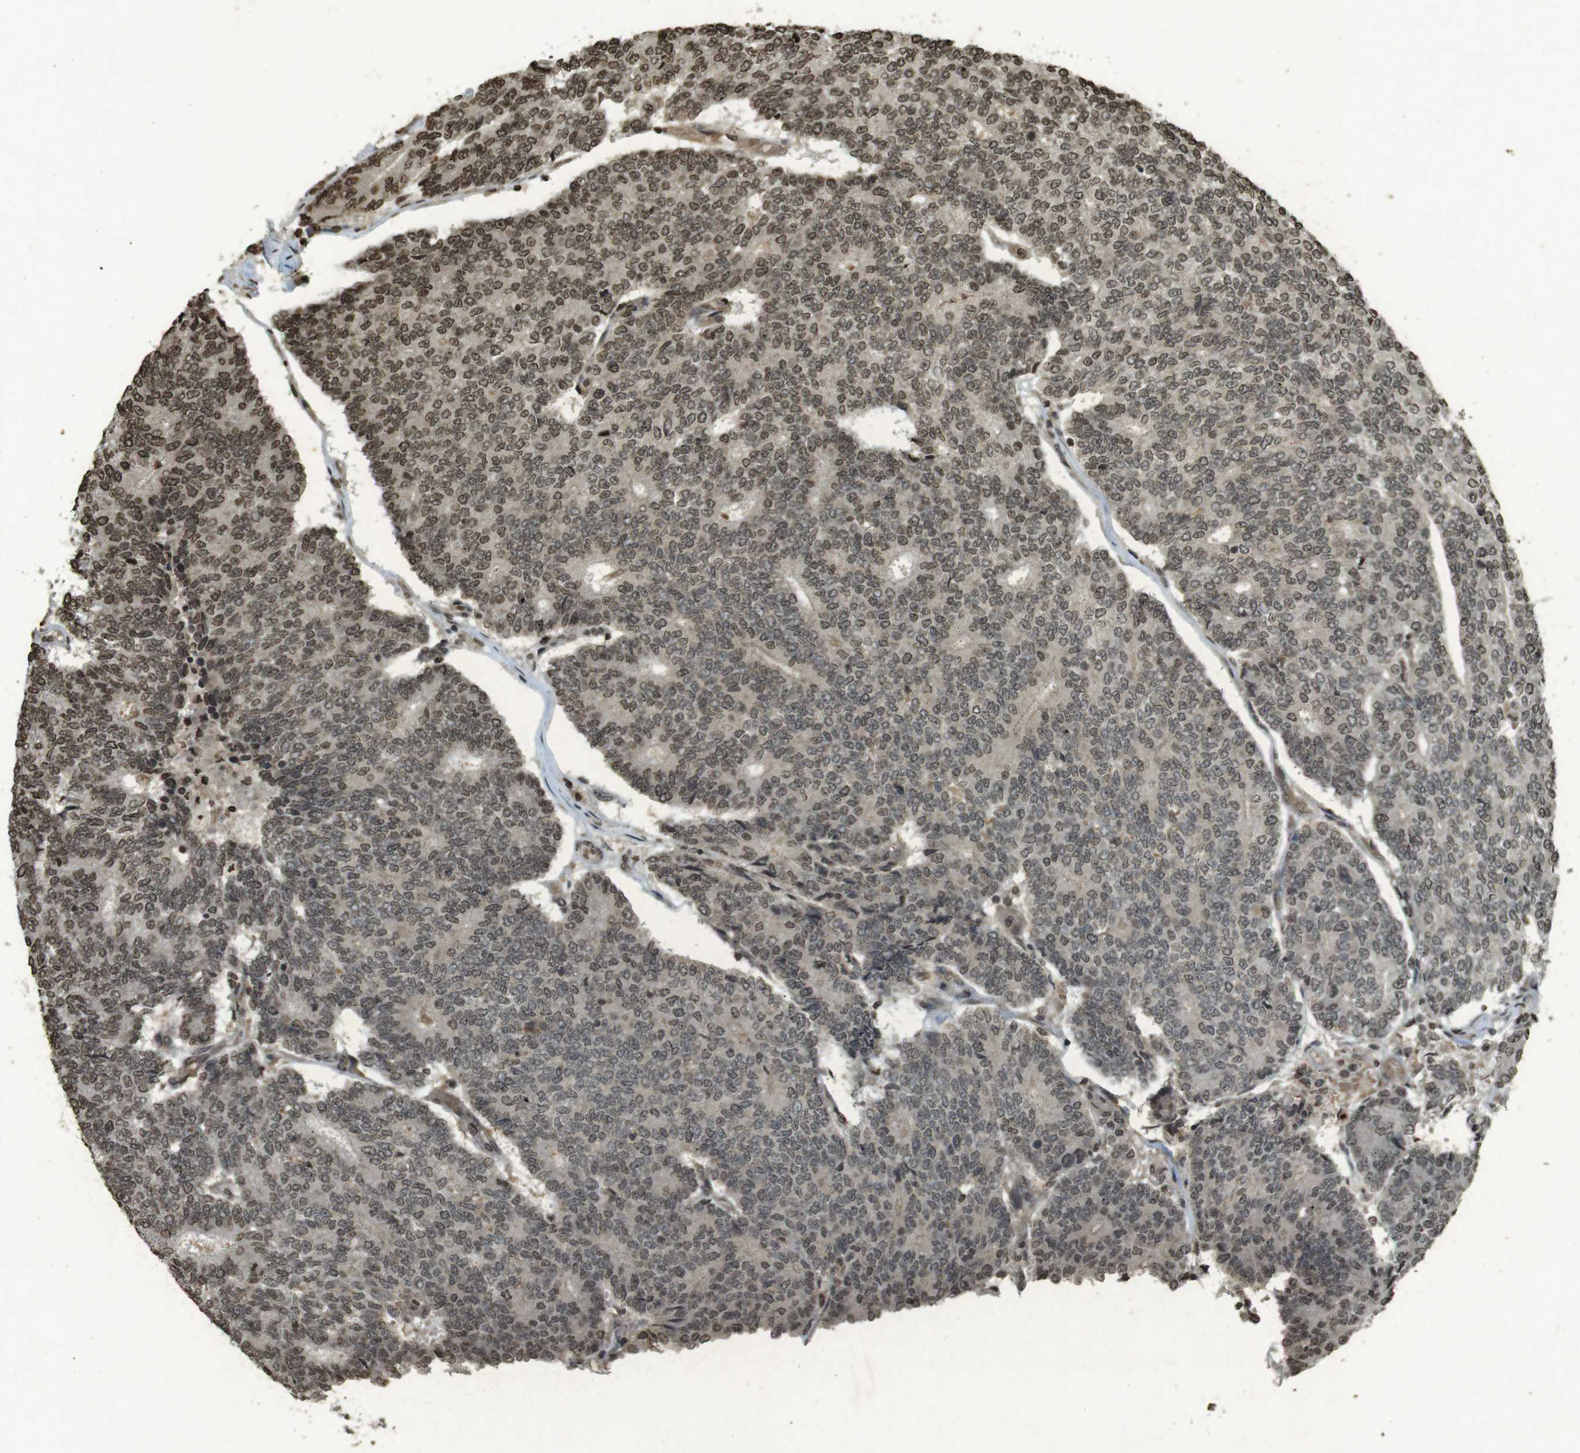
{"staining": {"intensity": "moderate", "quantity": ">75%", "location": "cytoplasmic/membranous,nuclear"}, "tissue": "prostate cancer", "cell_type": "Tumor cells", "image_type": "cancer", "snomed": [{"axis": "morphology", "description": "Normal tissue, NOS"}, {"axis": "morphology", "description": "Adenocarcinoma, High grade"}, {"axis": "topography", "description": "Prostate"}, {"axis": "topography", "description": "Seminal veicle"}], "caption": "Prostate cancer stained with a brown dye reveals moderate cytoplasmic/membranous and nuclear positive positivity in about >75% of tumor cells.", "gene": "ORC4", "patient": {"sex": "male", "age": 55}}